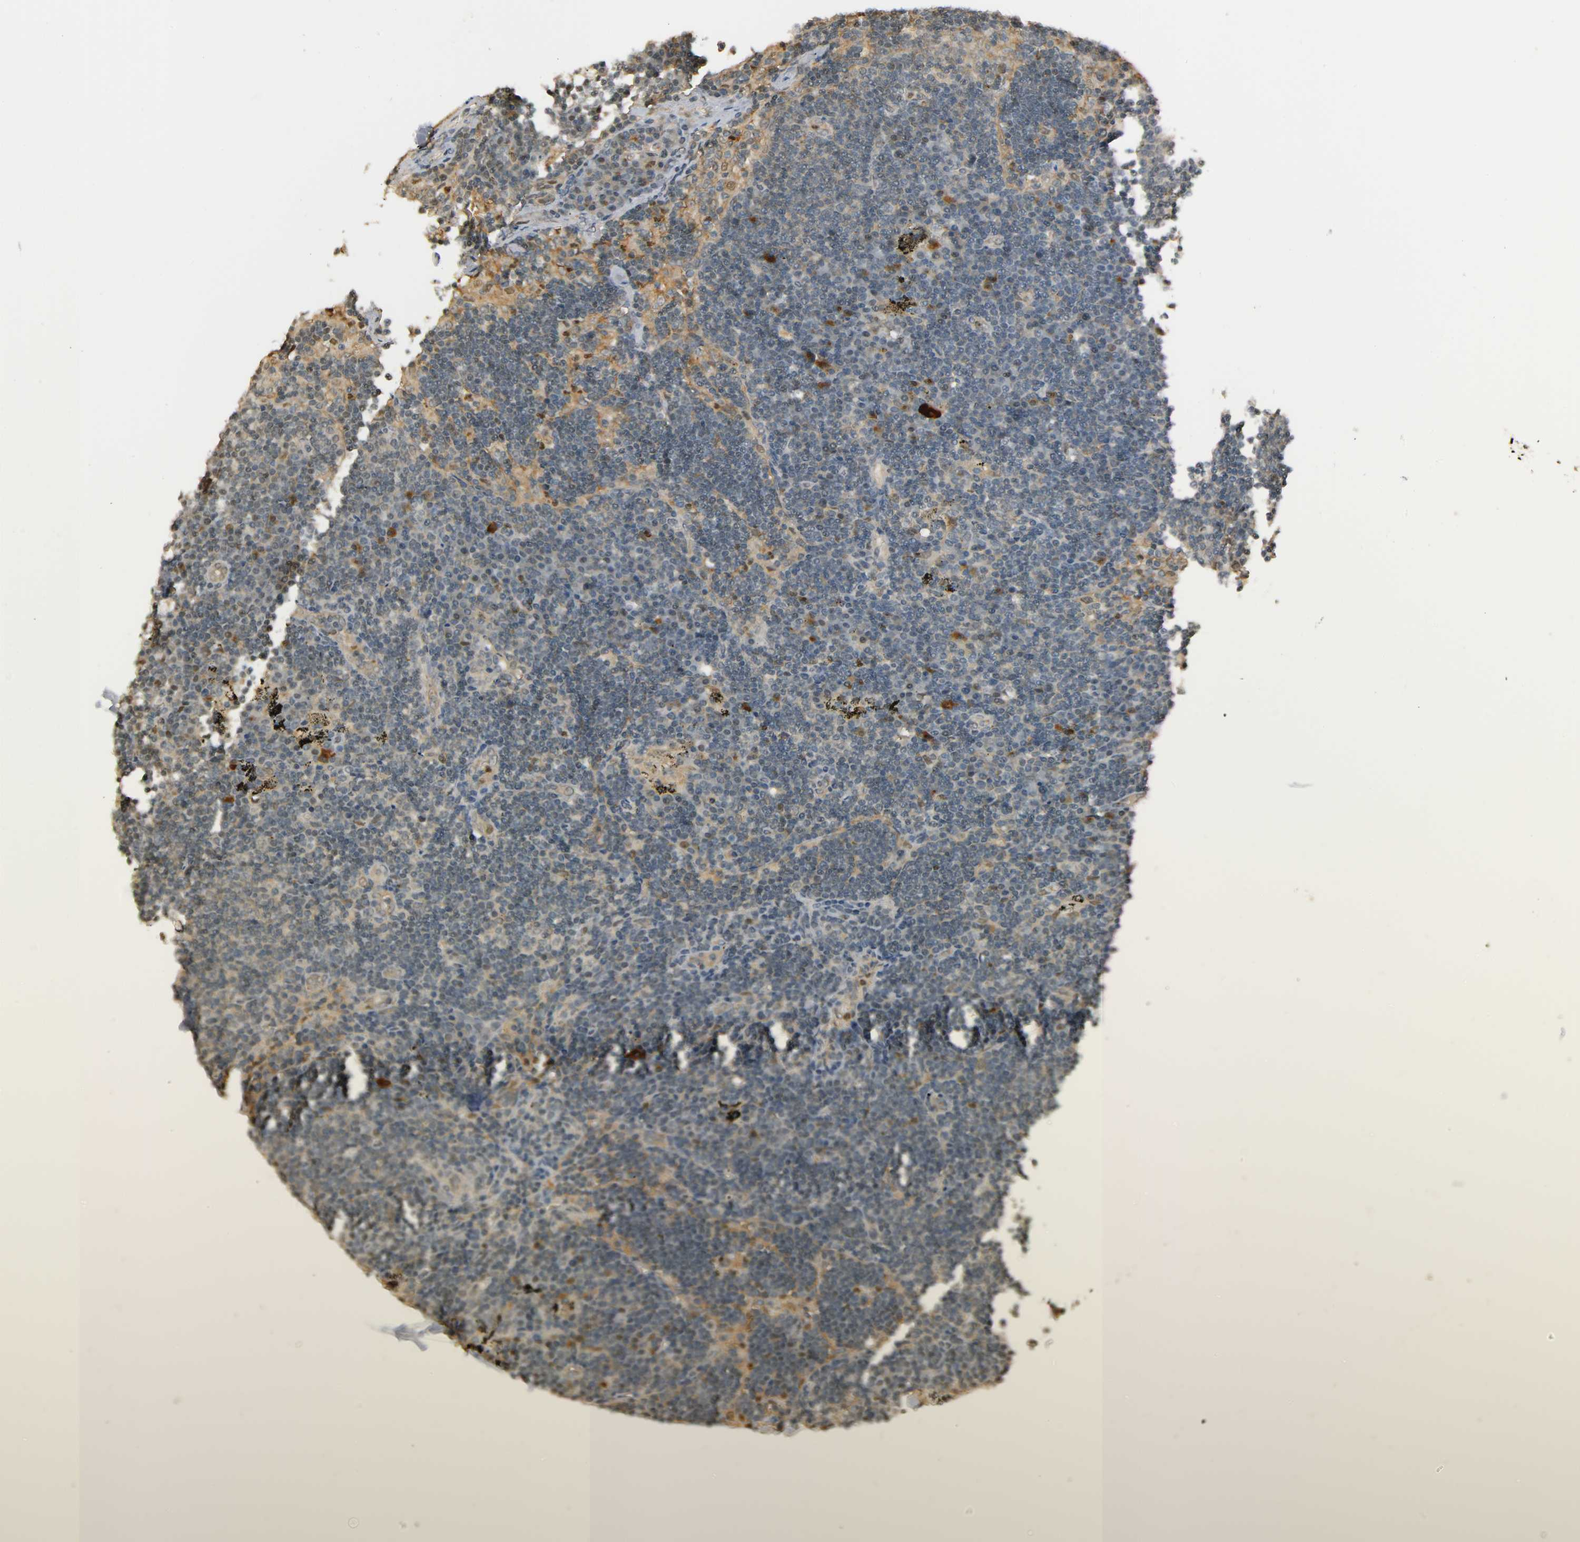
{"staining": {"intensity": "weak", "quantity": "25%-75%", "location": "cytoplasmic/membranous,nuclear"}, "tissue": "lymph node", "cell_type": "Germinal center cells", "image_type": "normal", "snomed": [{"axis": "morphology", "description": "Normal tissue, NOS"}, {"axis": "morphology", "description": "Squamous cell carcinoma, metastatic, NOS"}, {"axis": "topography", "description": "Lymph node"}], "caption": "Immunohistochemistry (DAB) staining of normal human lymph node shows weak cytoplasmic/membranous,nuclear protein expression in about 25%-75% of germinal center cells. (brown staining indicates protein expression, while blue staining denotes nuclei).", "gene": "ZFPM2", "patient": {"sex": "female", "age": 53}}